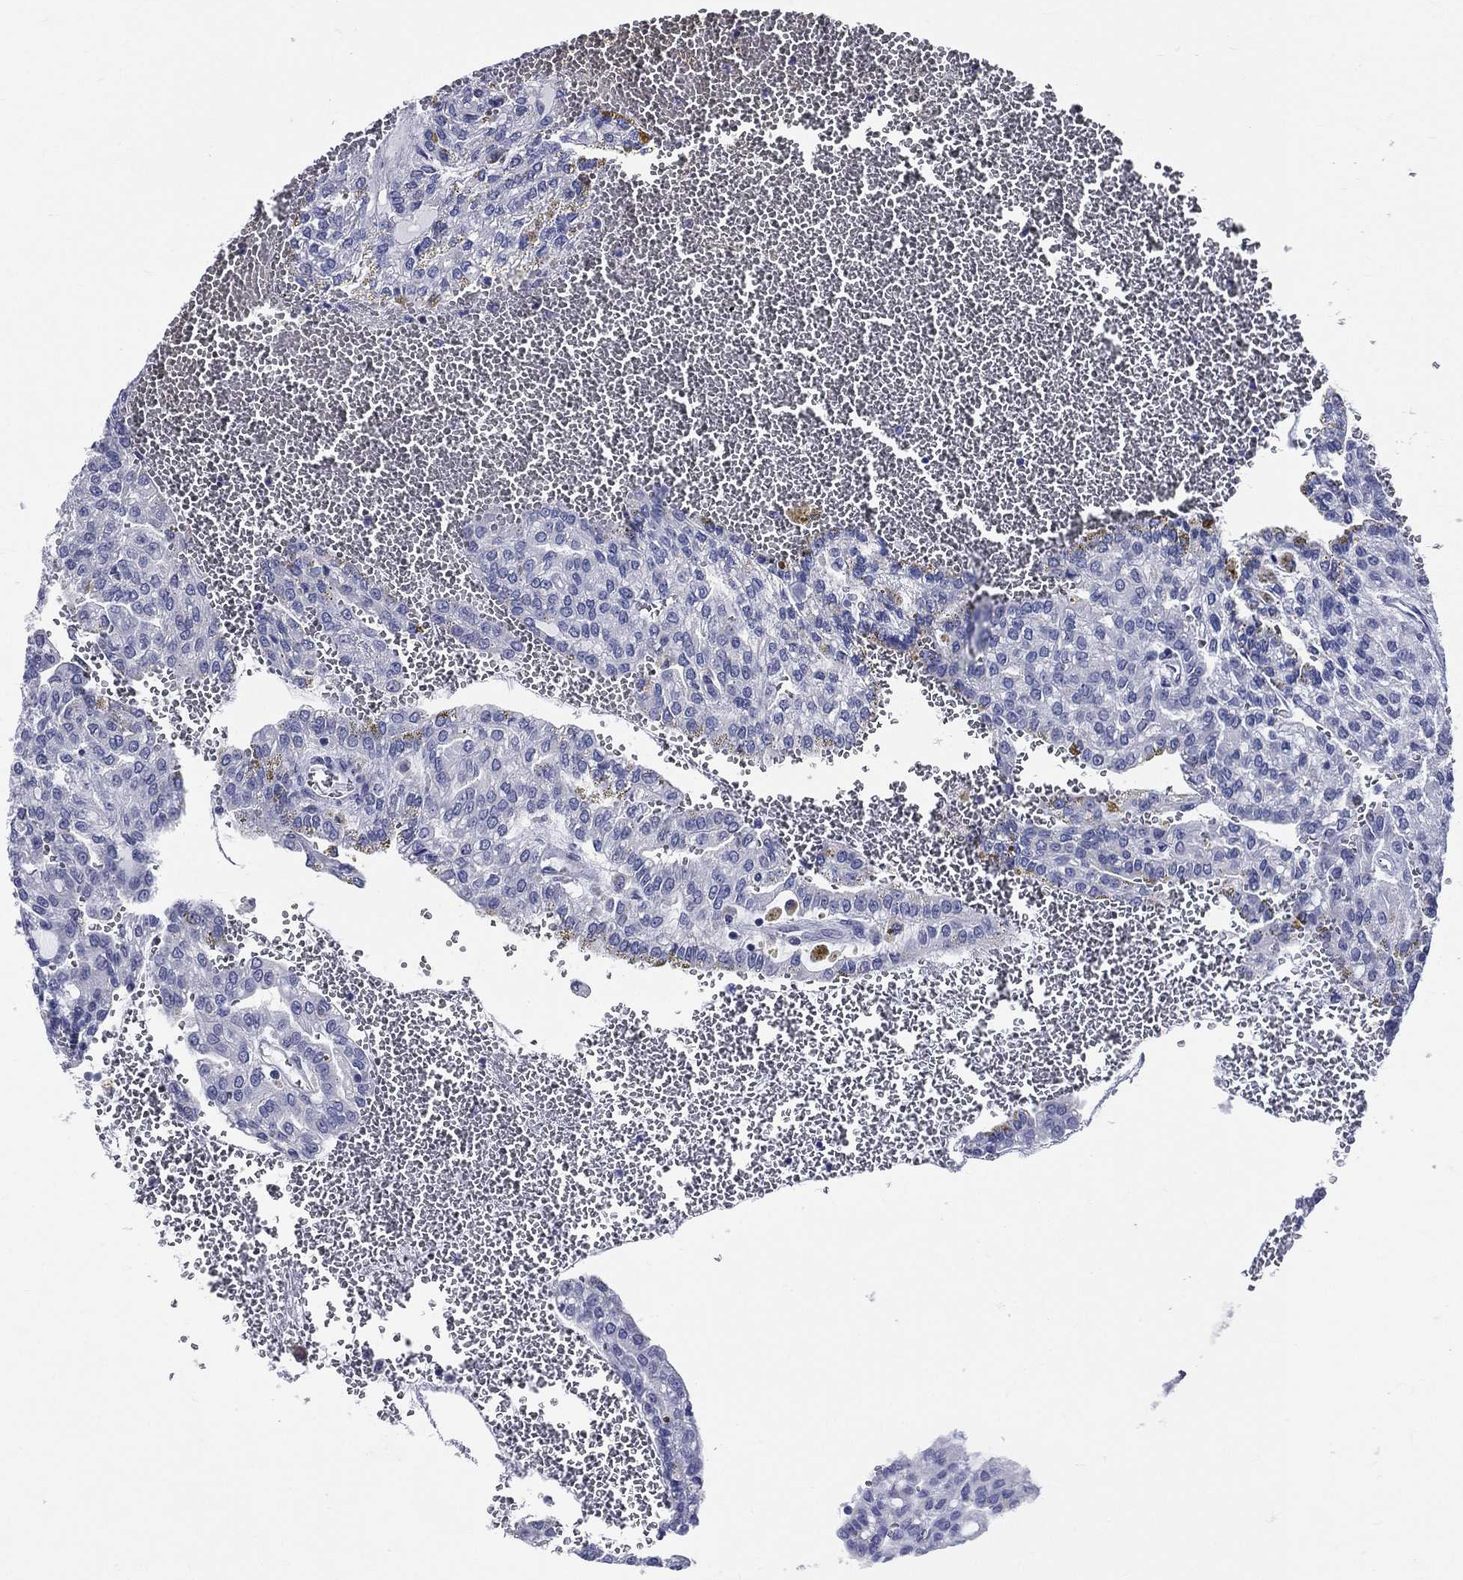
{"staining": {"intensity": "negative", "quantity": "none", "location": "none"}, "tissue": "renal cancer", "cell_type": "Tumor cells", "image_type": "cancer", "snomed": [{"axis": "morphology", "description": "Adenocarcinoma, NOS"}, {"axis": "topography", "description": "Kidney"}], "caption": "Tumor cells show no significant protein positivity in renal cancer. Brightfield microscopy of IHC stained with DAB (brown) and hematoxylin (blue), captured at high magnification.", "gene": "DPYS", "patient": {"sex": "male", "age": 63}}